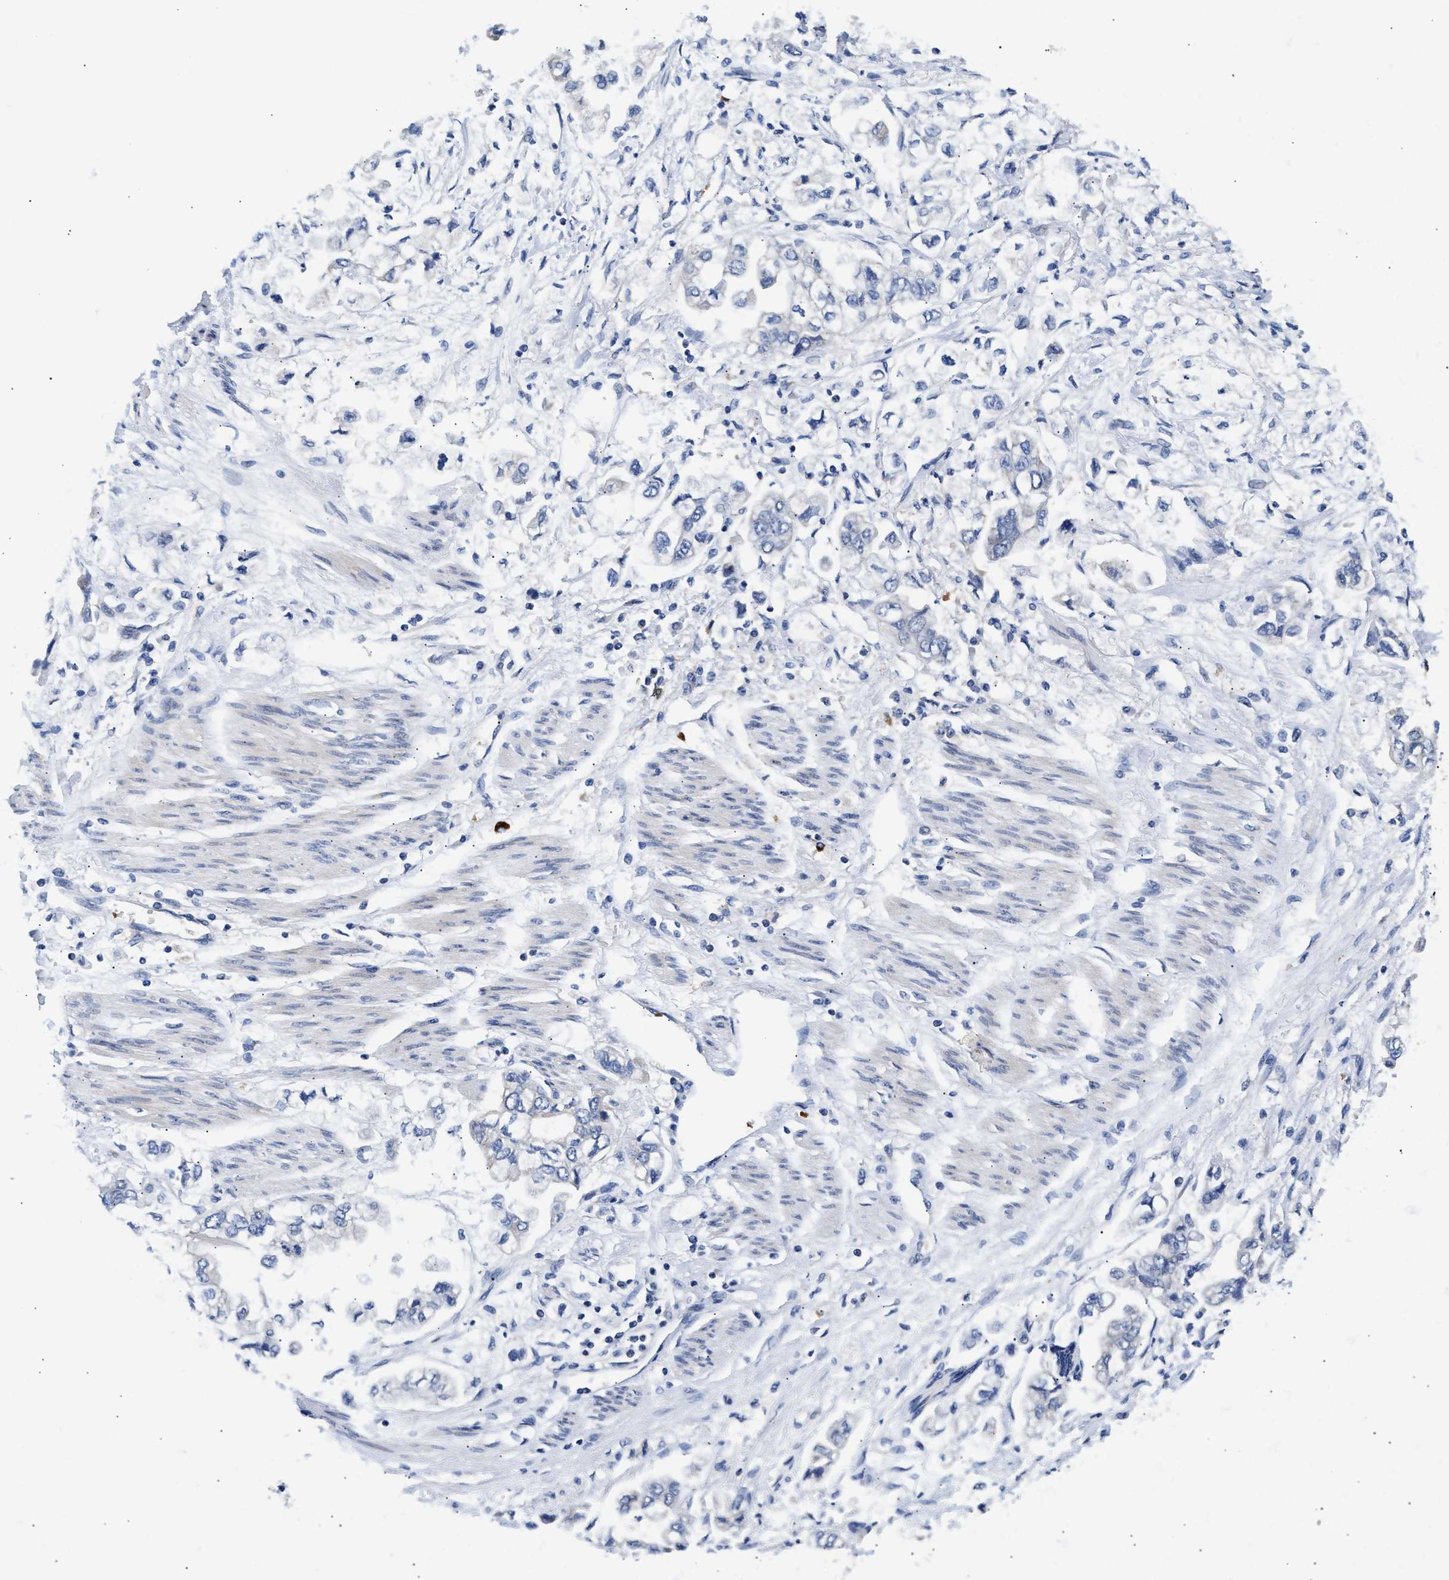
{"staining": {"intensity": "negative", "quantity": "none", "location": "none"}, "tissue": "stomach cancer", "cell_type": "Tumor cells", "image_type": "cancer", "snomed": [{"axis": "morphology", "description": "Normal tissue, NOS"}, {"axis": "morphology", "description": "Adenocarcinoma, NOS"}, {"axis": "topography", "description": "Stomach"}], "caption": "Immunohistochemical staining of human stomach cancer (adenocarcinoma) shows no significant positivity in tumor cells.", "gene": "RINT1", "patient": {"sex": "male", "age": 62}}